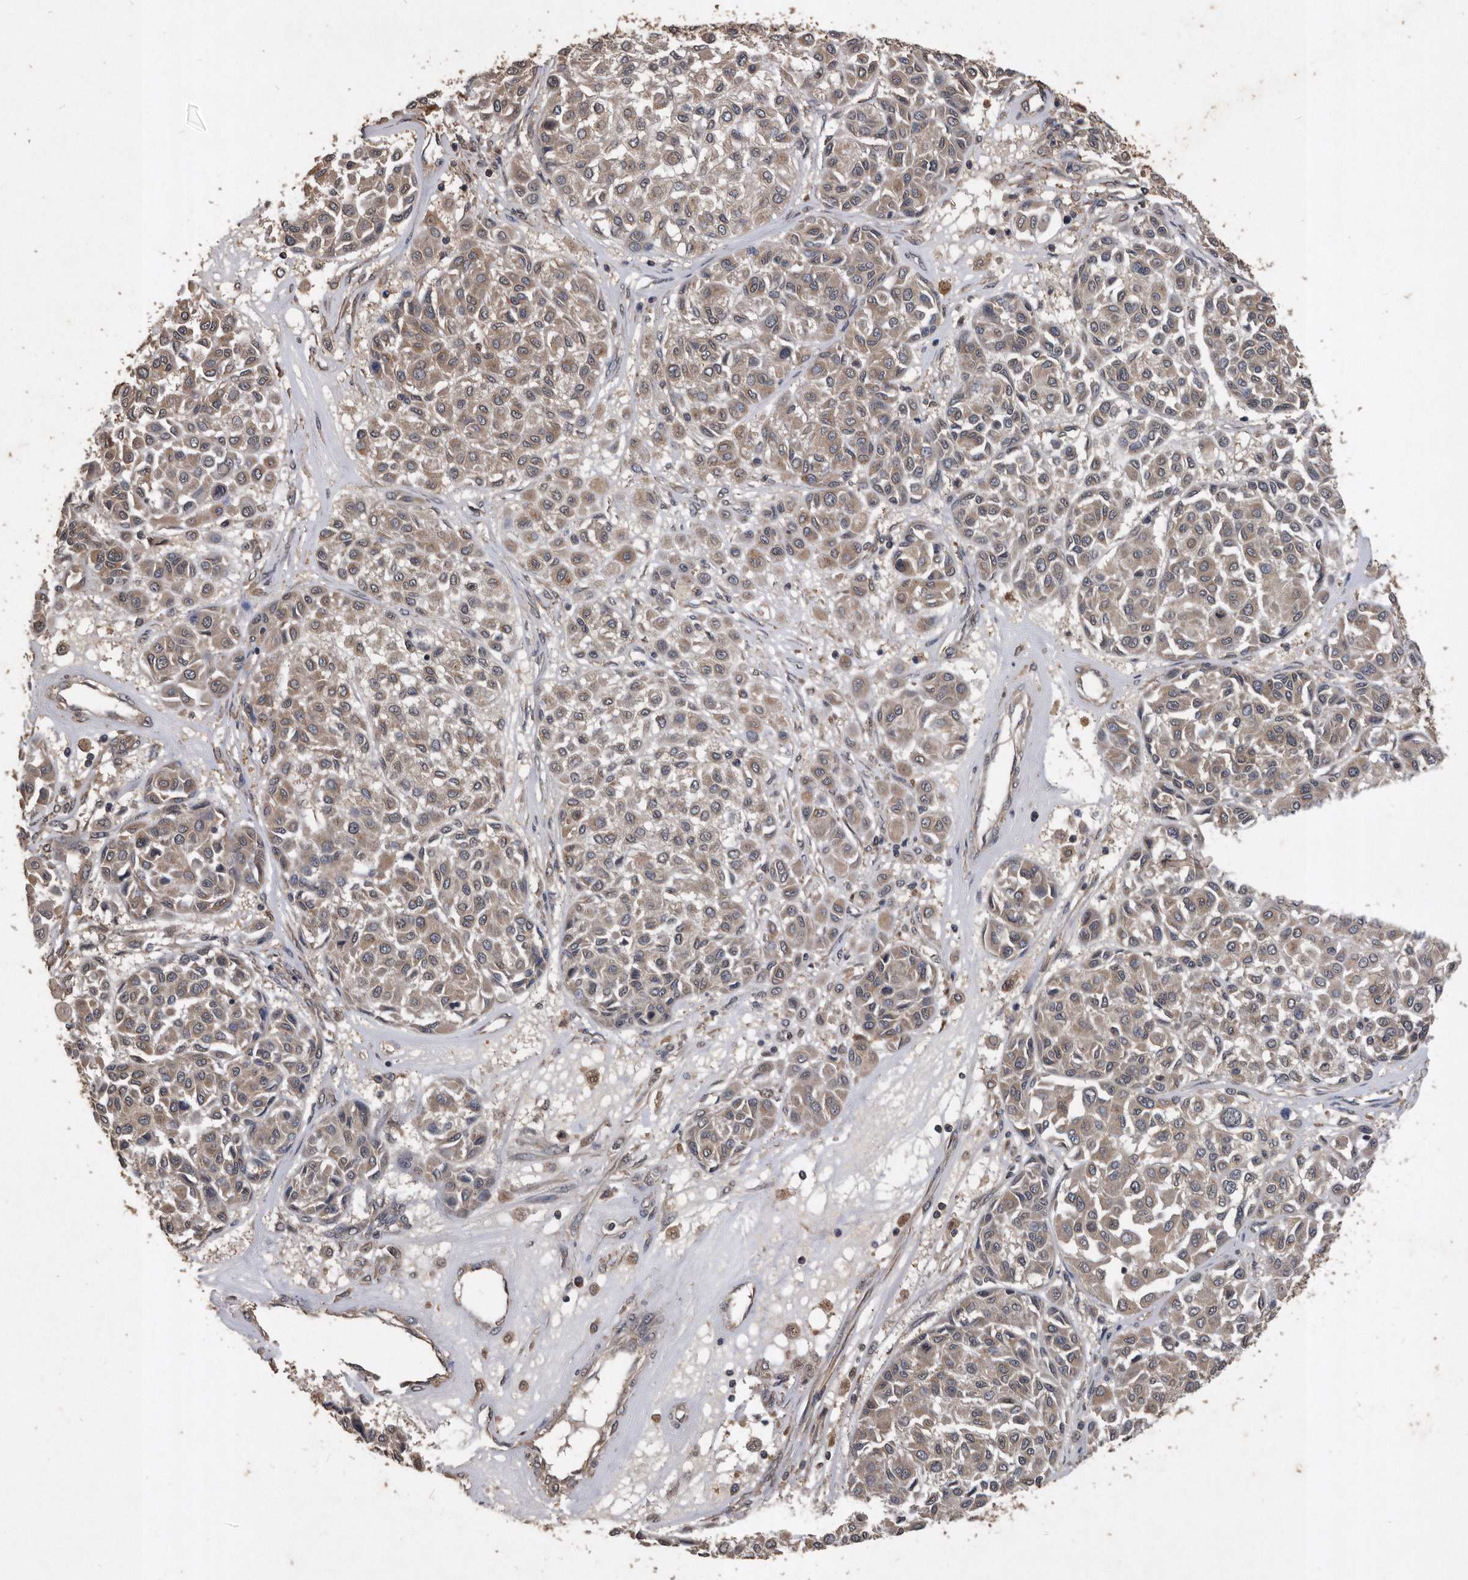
{"staining": {"intensity": "weak", "quantity": ">75%", "location": "cytoplasmic/membranous"}, "tissue": "melanoma", "cell_type": "Tumor cells", "image_type": "cancer", "snomed": [{"axis": "morphology", "description": "Malignant melanoma, Metastatic site"}, {"axis": "topography", "description": "Soft tissue"}], "caption": "This is a micrograph of immunohistochemistry staining of melanoma, which shows weak positivity in the cytoplasmic/membranous of tumor cells.", "gene": "NRBP1", "patient": {"sex": "male", "age": 41}}